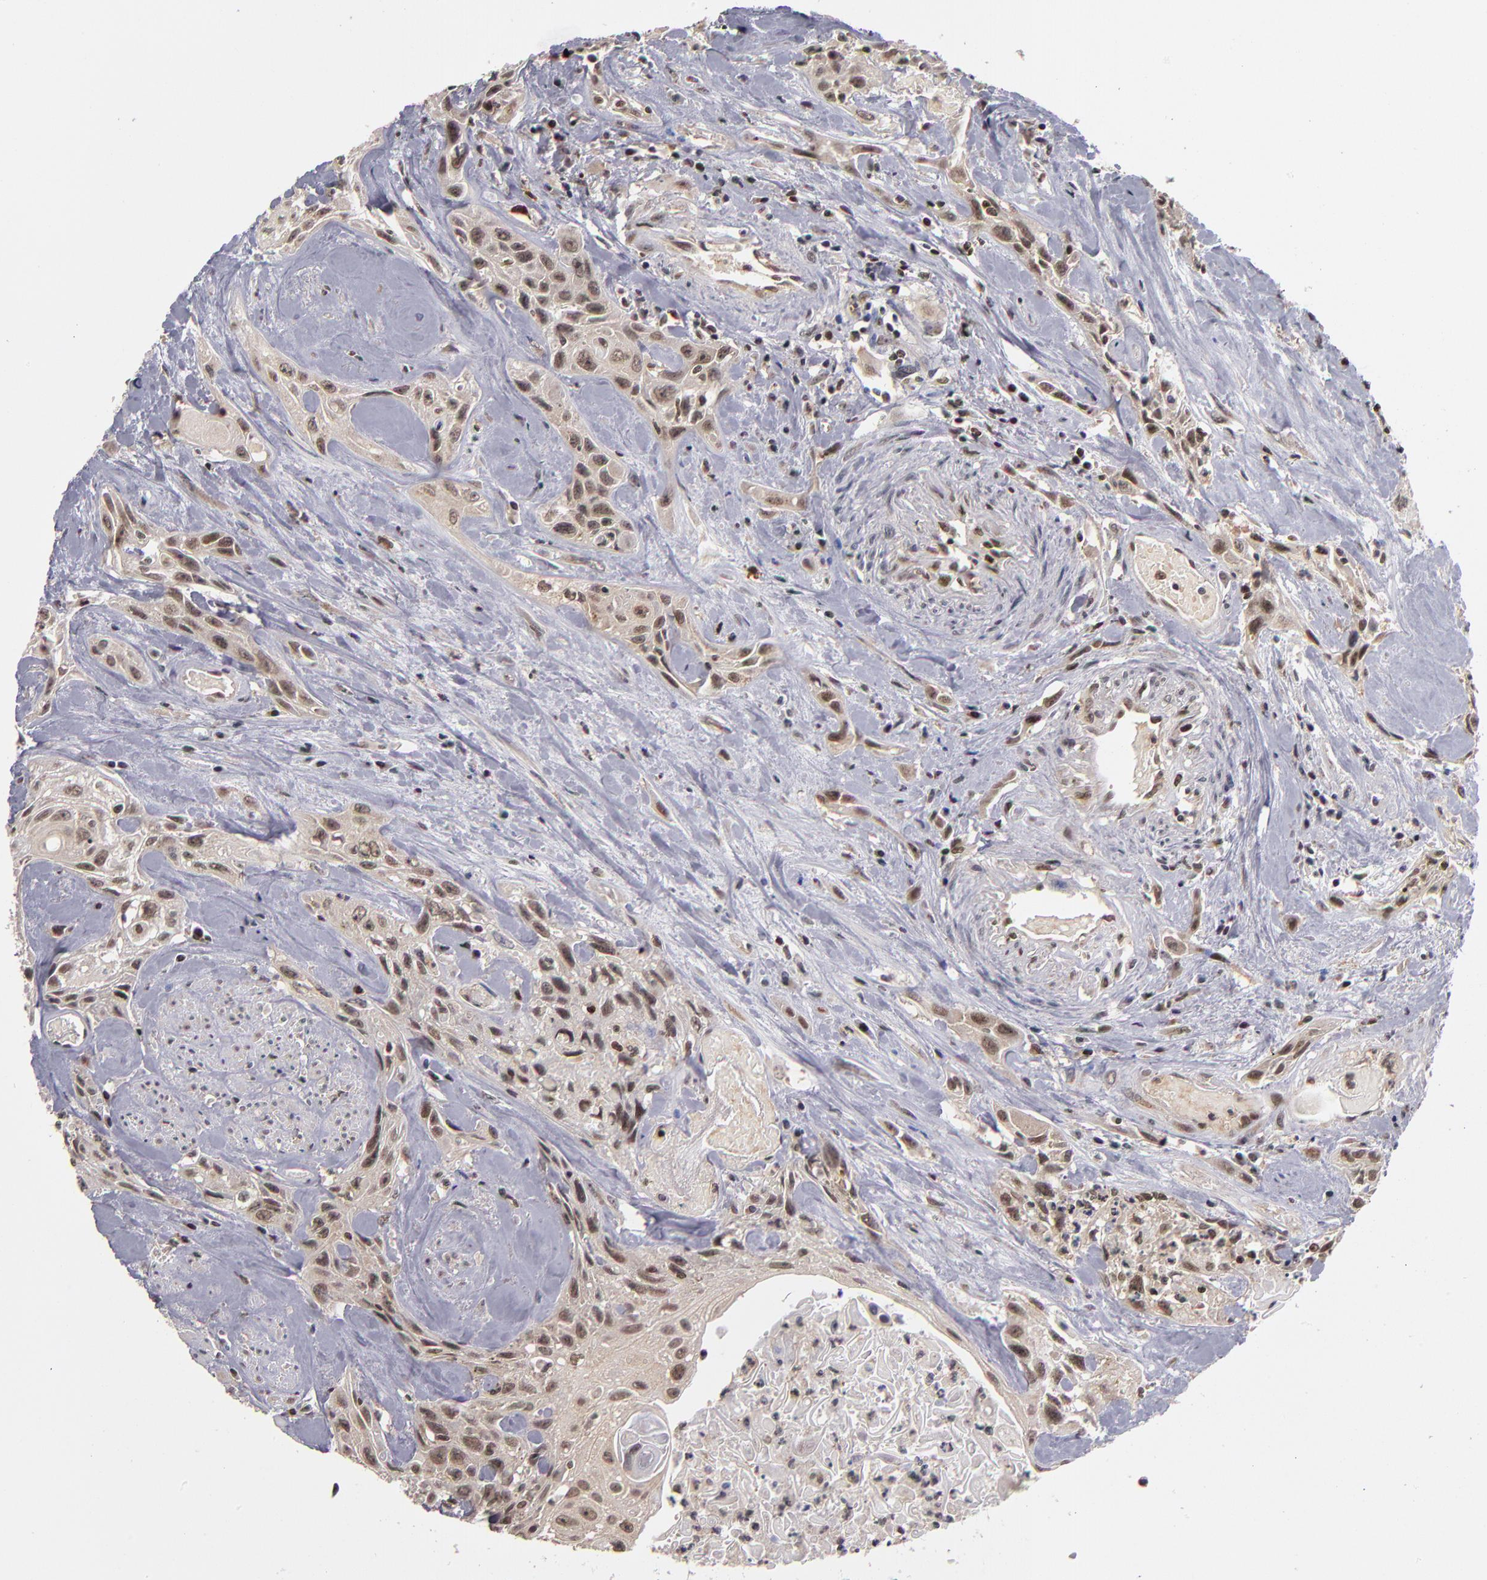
{"staining": {"intensity": "weak", "quantity": ">75%", "location": "nuclear"}, "tissue": "urothelial cancer", "cell_type": "Tumor cells", "image_type": "cancer", "snomed": [{"axis": "morphology", "description": "Urothelial carcinoma, High grade"}, {"axis": "topography", "description": "Urinary bladder"}], "caption": "Urothelial cancer stained with a protein marker reveals weak staining in tumor cells.", "gene": "KDM6A", "patient": {"sex": "female", "age": 84}}